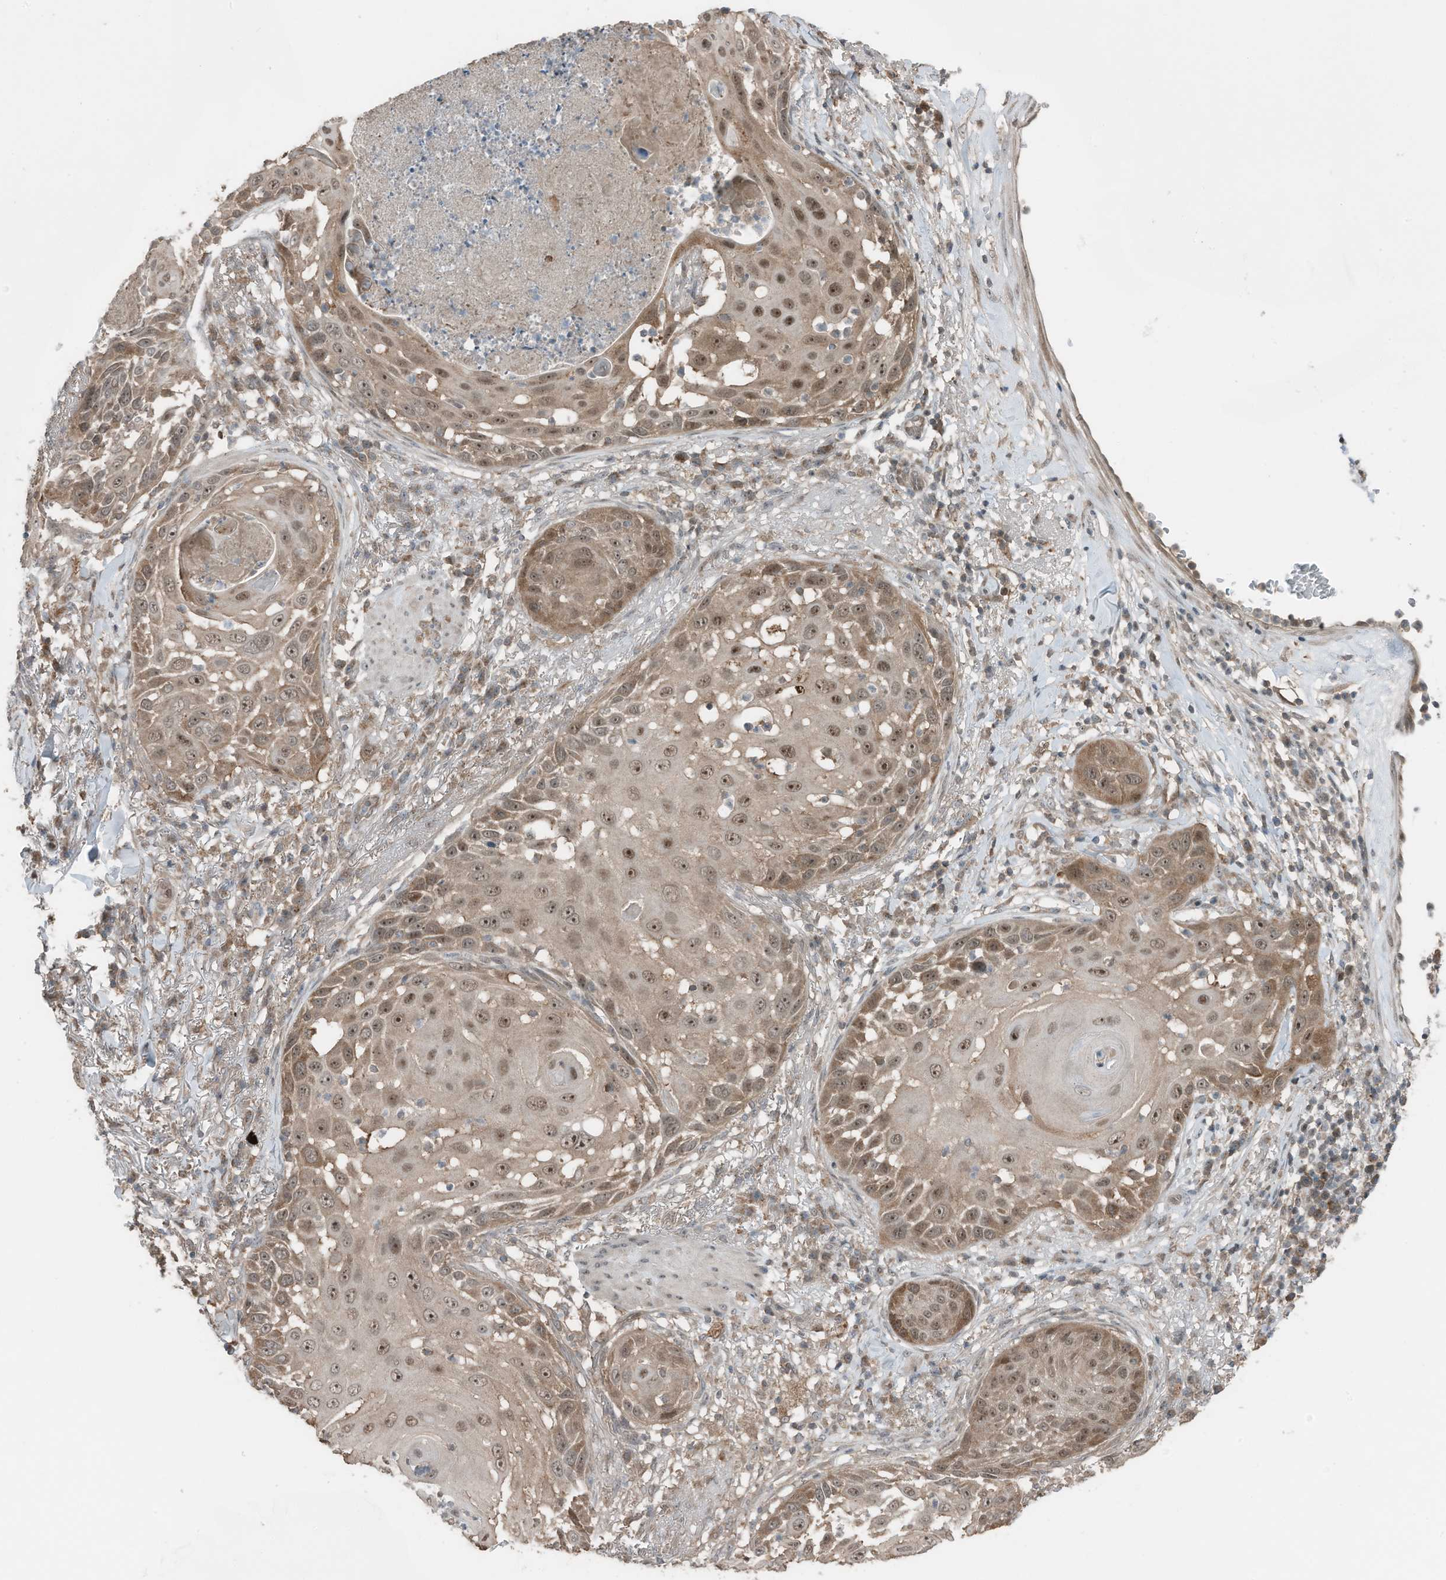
{"staining": {"intensity": "moderate", "quantity": ">75%", "location": "cytoplasmic/membranous,nuclear"}, "tissue": "skin cancer", "cell_type": "Tumor cells", "image_type": "cancer", "snomed": [{"axis": "morphology", "description": "Squamous cell carcinoma, NOS"}, {"axis": "topography", "description": "Skin"}], "caption": "Immunohistochemical staining of human squamous cell carcinoma (skin) displays medium levels of moderate cytoplasmic/membranous and nuclear staining in about >75% of tumor cells.", "gene": "TXNDC9", "patient": {"sex": "female", "age": 44}}